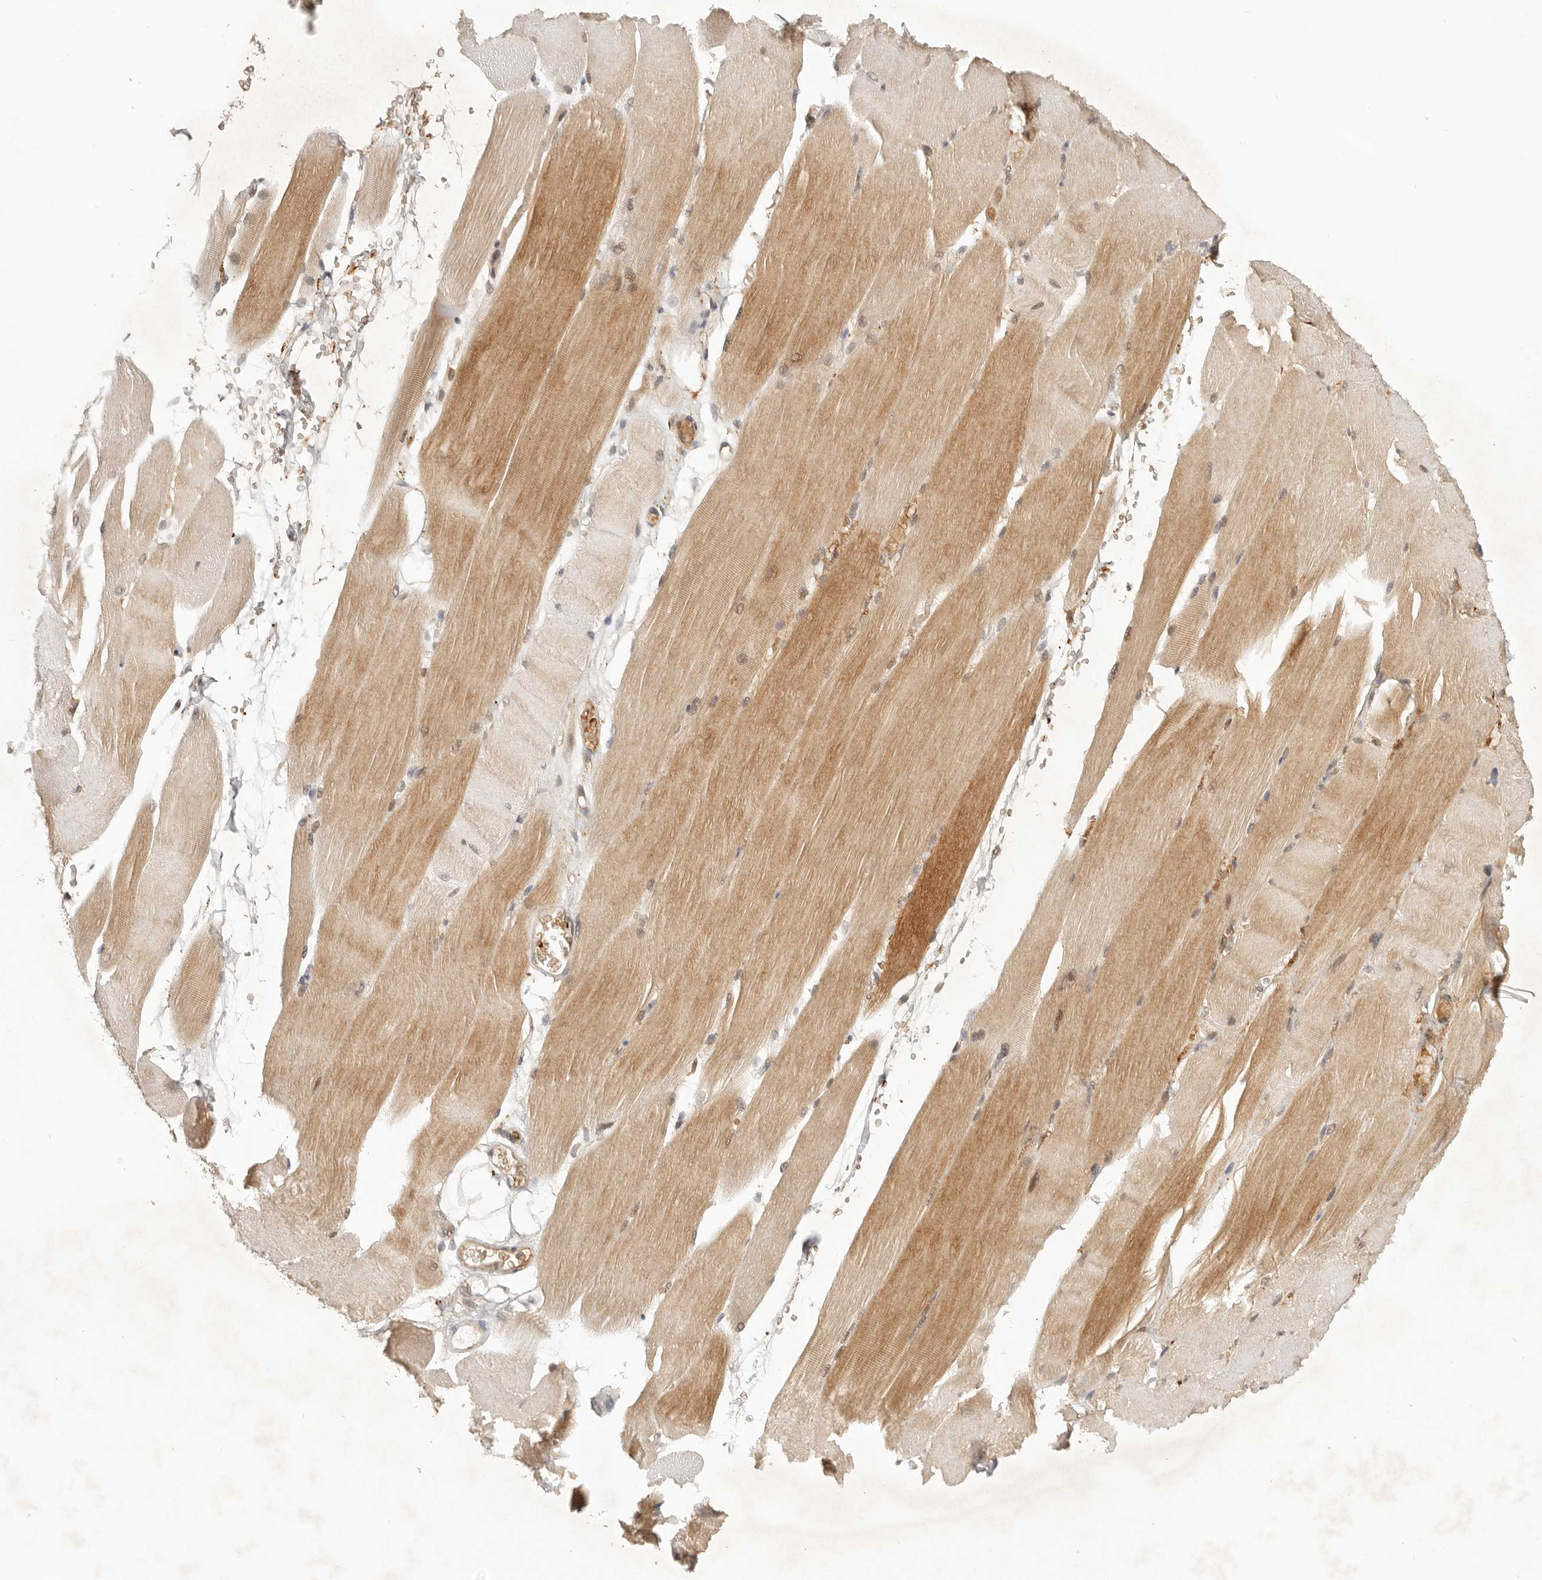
{"staining": {"intensity": "moderate", "quantity": ">75%", "location": "cytoplasmic/membranous,nuclear"}, "tissue": "skeletal muscle", "cell_type": "Myocytes", "image_type": "normal", "snomed": [{"axis": "morphology", "description": "Normal tissue, NOS"}, {"axis": "topography", "description": "Skeletal muscle"}, {"axis": "topography", "description": "Parathyroid gland"}], "caption": "Skeletal muscle stained with a brown dye shows moderate cytoplasmic/membranous,nuclear positive positivity in approximately >75% of myocytes.", "gene": "AHDC1", "patient": {"sex": "female", "age": 37}}